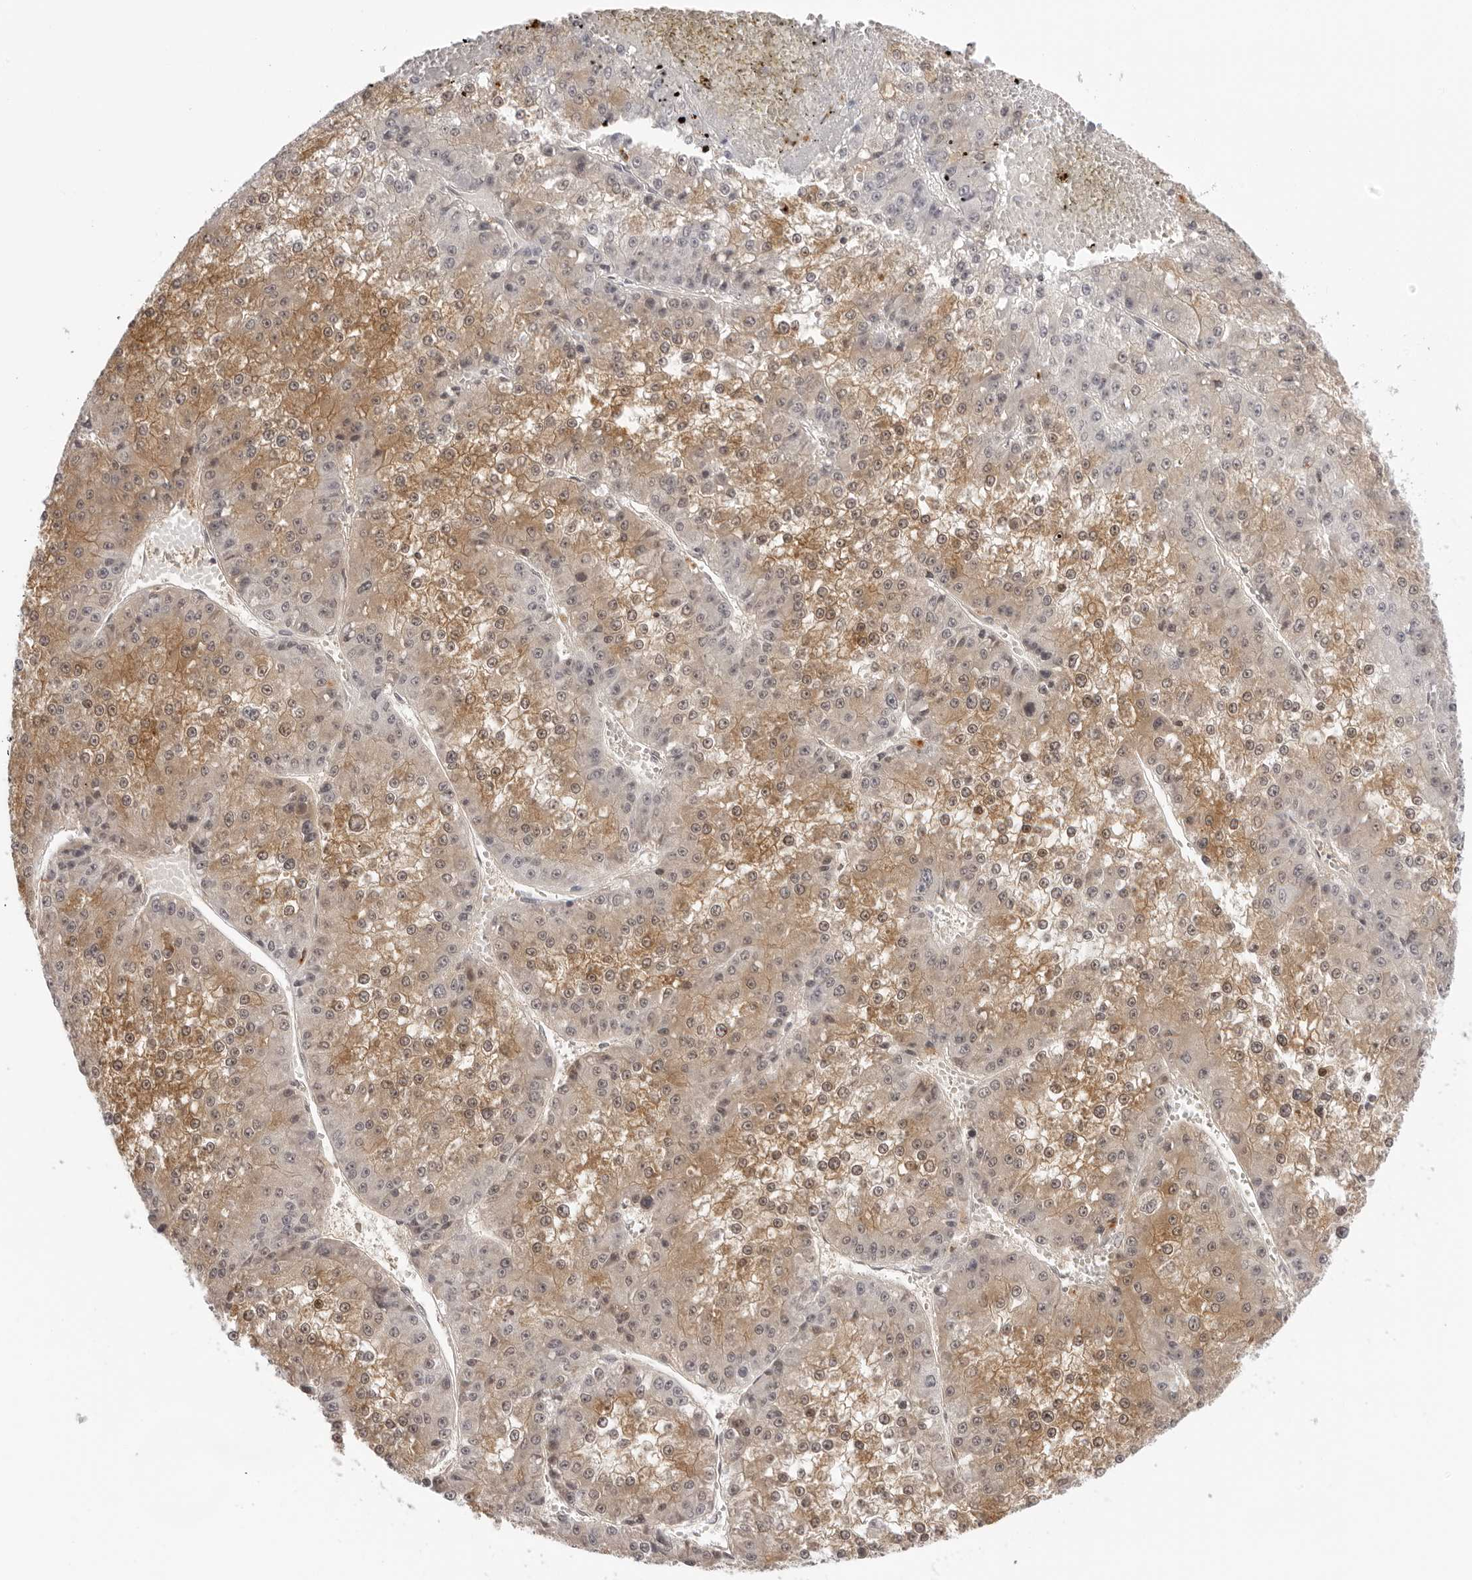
{"staining": {"intensity": "moderate", "quantity": "25%-75%", "location": "cytoplasmic/membranous,nuclear"}, "tissue": "liver cancer", "cell_type": "Tumor cells", "image_type": "cancer", "snomed": [{"axis": "morphology", "description": "Carcinoma, Hepatocellular, NOS"}, {"axis": "topography", "description": "Liver"}], "caption": "Immunohistochemical staining of human liver cancer reveals medium levels of moderate cytoplasmic/membranous and nuclear protein expression in approximately 25%-75% of tumor cells. (DAB (3,3'-diaminobenzidine) IHC with brightfield microscopy, high magnification).", "gene": "STRADB", "patient": {"sex": "female", "age": 73}}